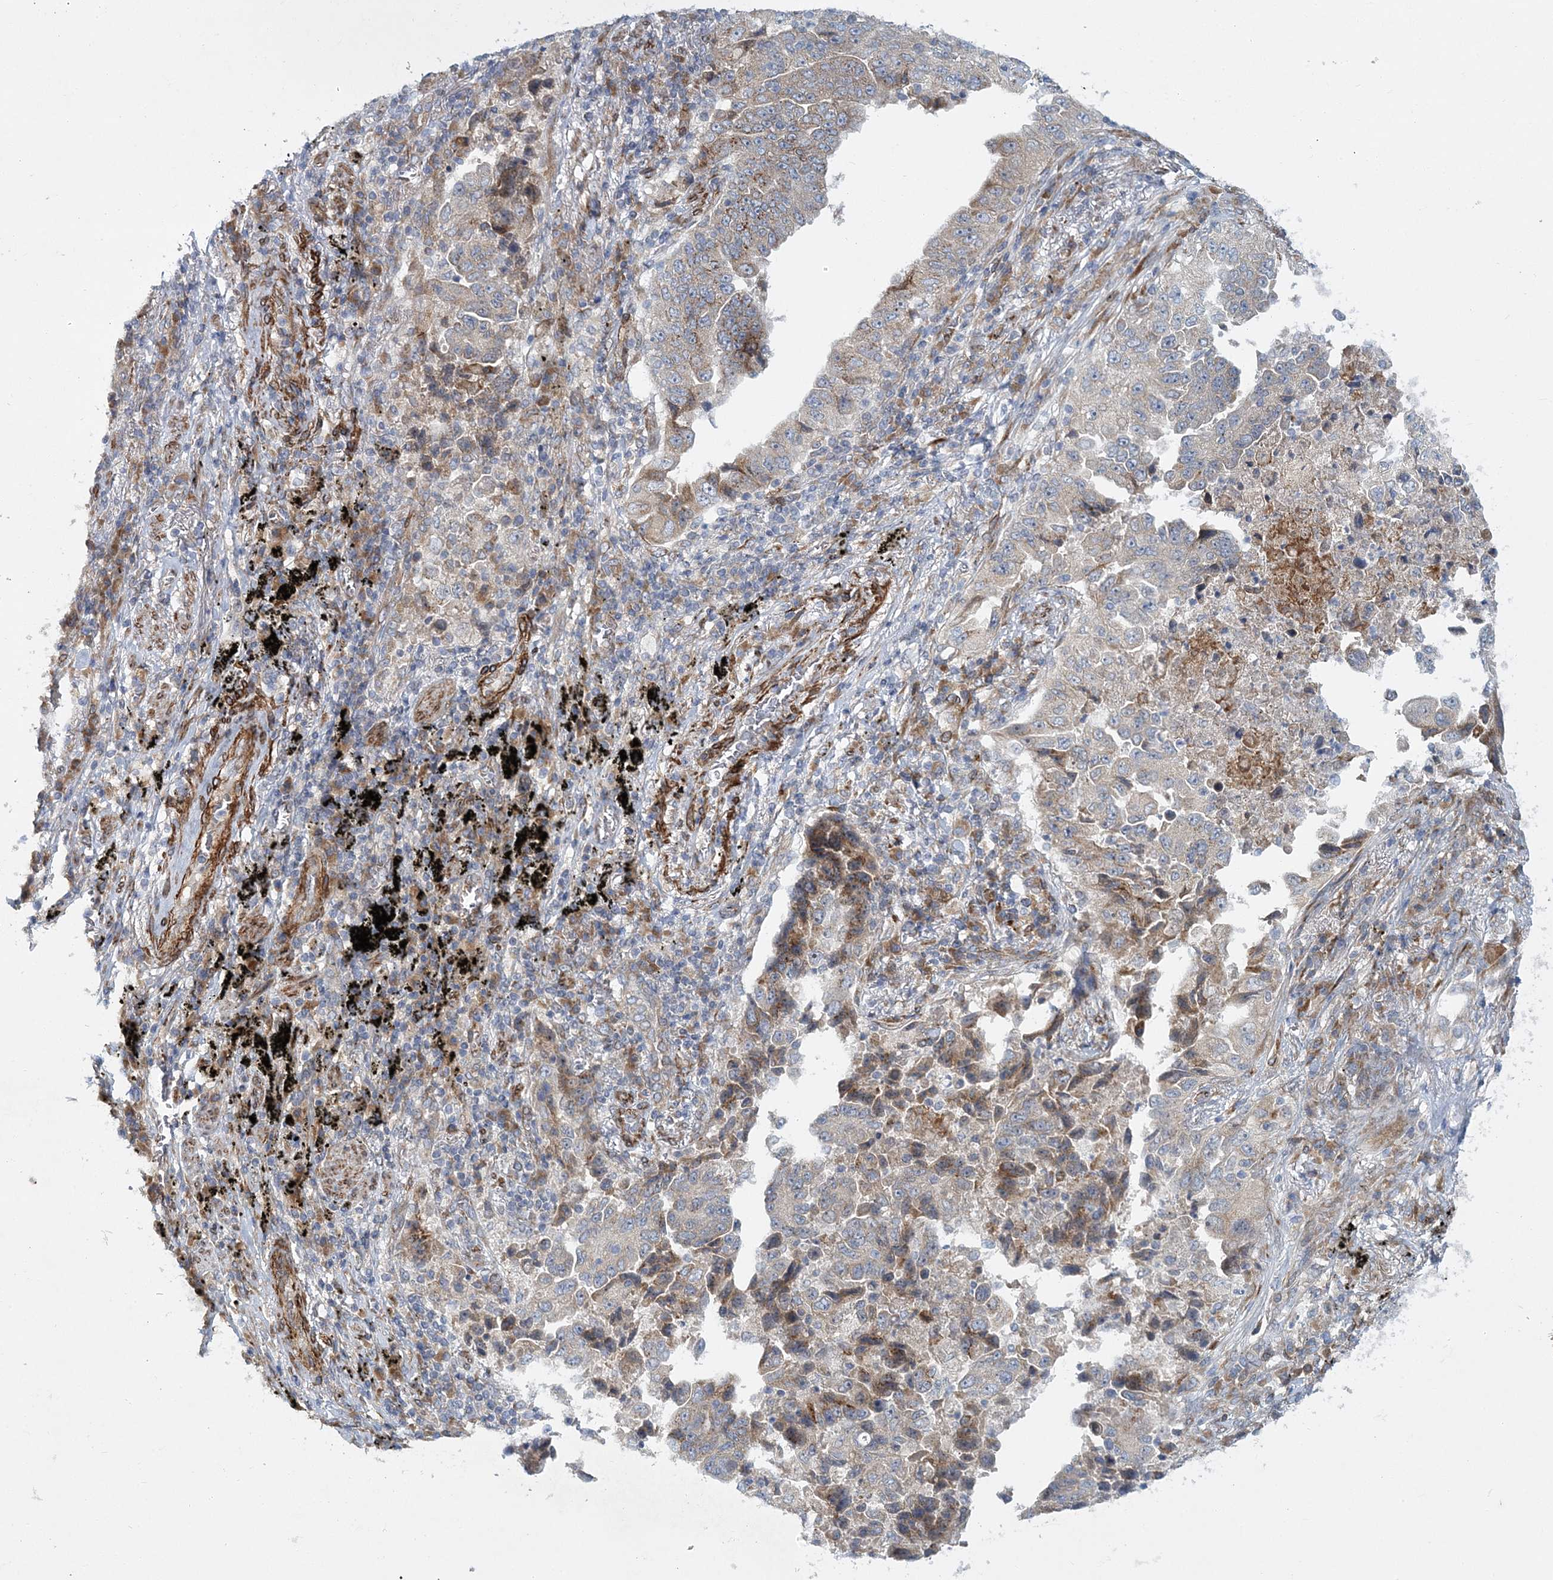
{"staining": {"intensity": "moderate", "quantity": "<25%", "location": "cytoplasmic/membranous"}, "tissue": "lung cancer", "cell_type": "Tumor cells", "image_type": "cancer", "snomed": [{"axis": "morphology", "description": "Adenocarcinoma, NOS"}, {"axis": "topography", "description": "Lung"}], "caption": "Protein staining of lung adenocarcinoma tissue reveals moderate cytoplasmic/membranous positivity in about <25% of tumor cells. Ihc stains the protein in brown and the nuclei are stained blue.", "gene": "NBAS", "patient": {"sex": "female", "age": 51}}